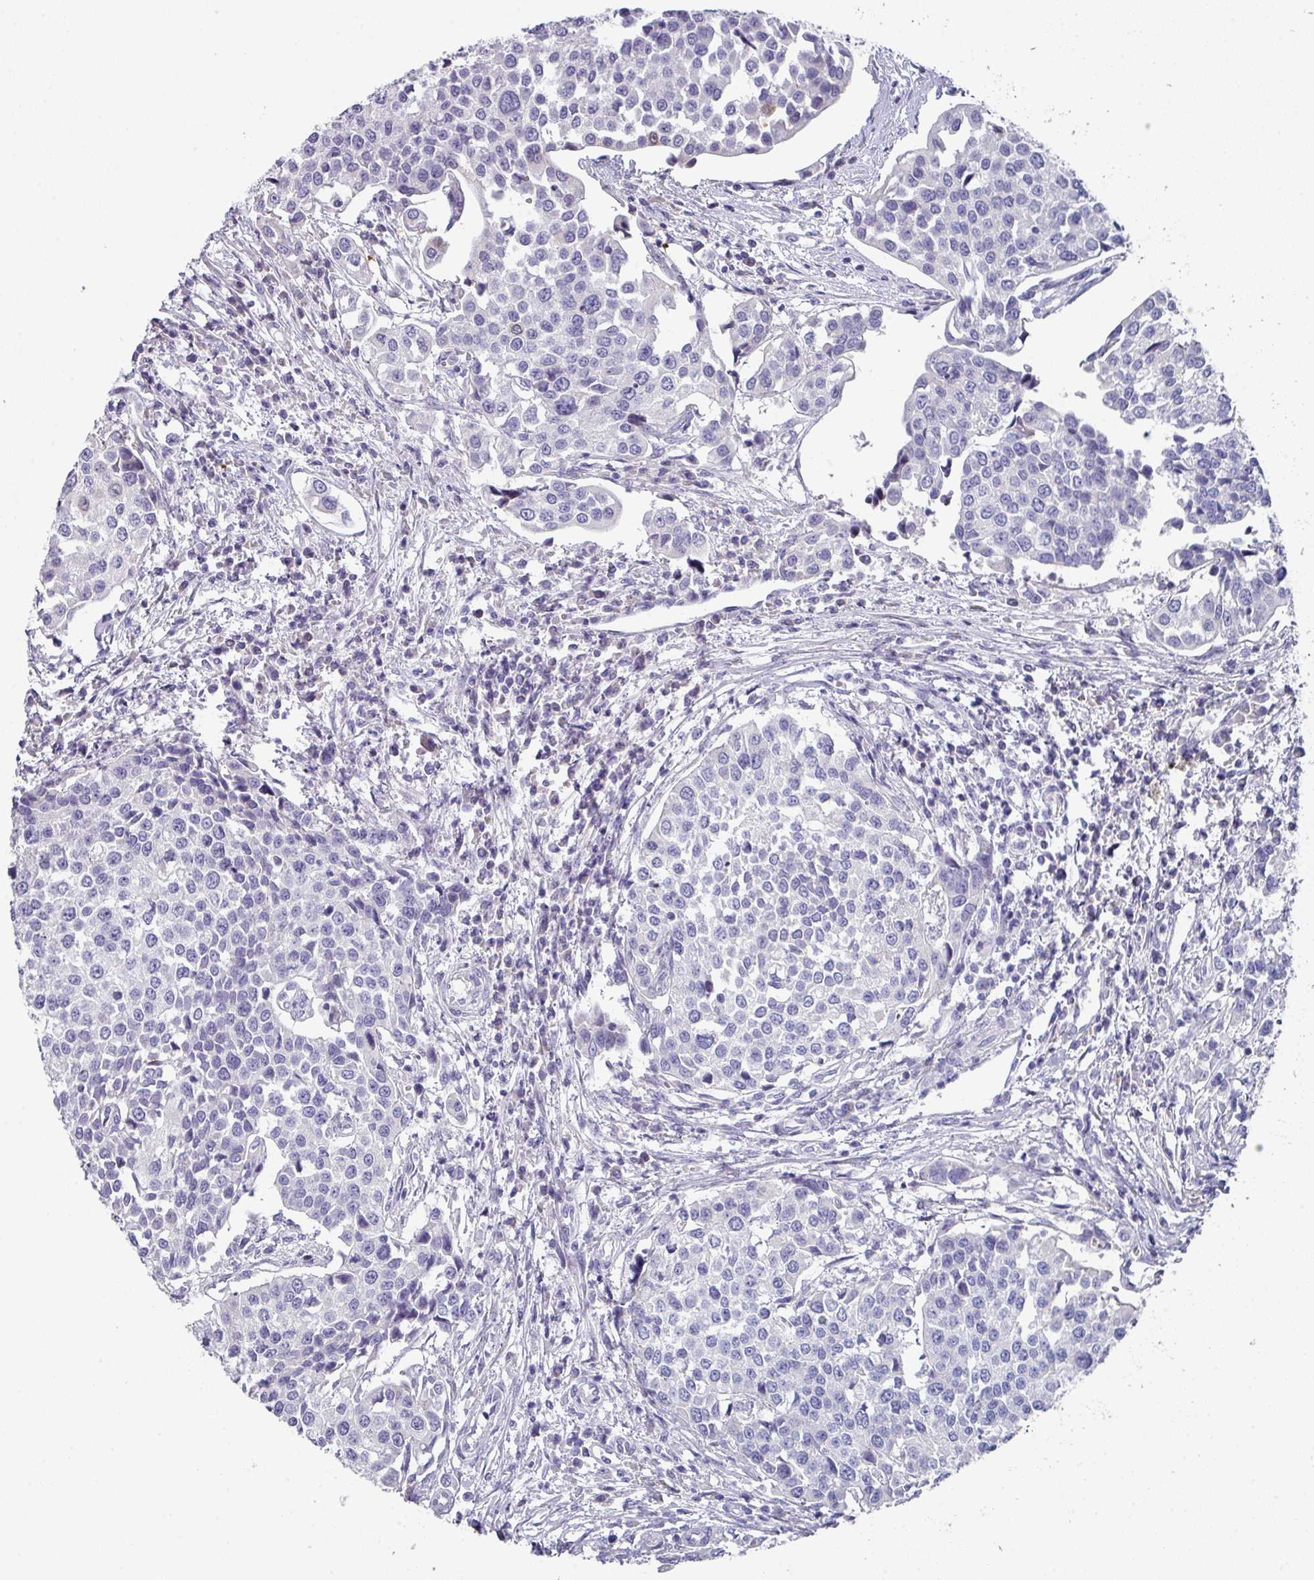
{"staining": {"intensity": "negative", "quantity": "none", "location": "none"}, "tissue": "urothelial cancer", "cell_type": "Tumor cells", "image_type": "cancer", "snomed": [{"axis": "morphology", "description": "Urothelial carcinoma, Low grade"}, {"axis": "topography", "description": "Urinary bladder"}], "caption": "An immunohistochemistry (IHC) micrograph of urothelial cancer is shown. There is no staining in tumor cells of urothelial cancer. (DAB immunohistochemistry visualized using brightfield microscopy, high magnification).", "gene": "DEFB115", "patient": {"sex": "female", "age": 78}}